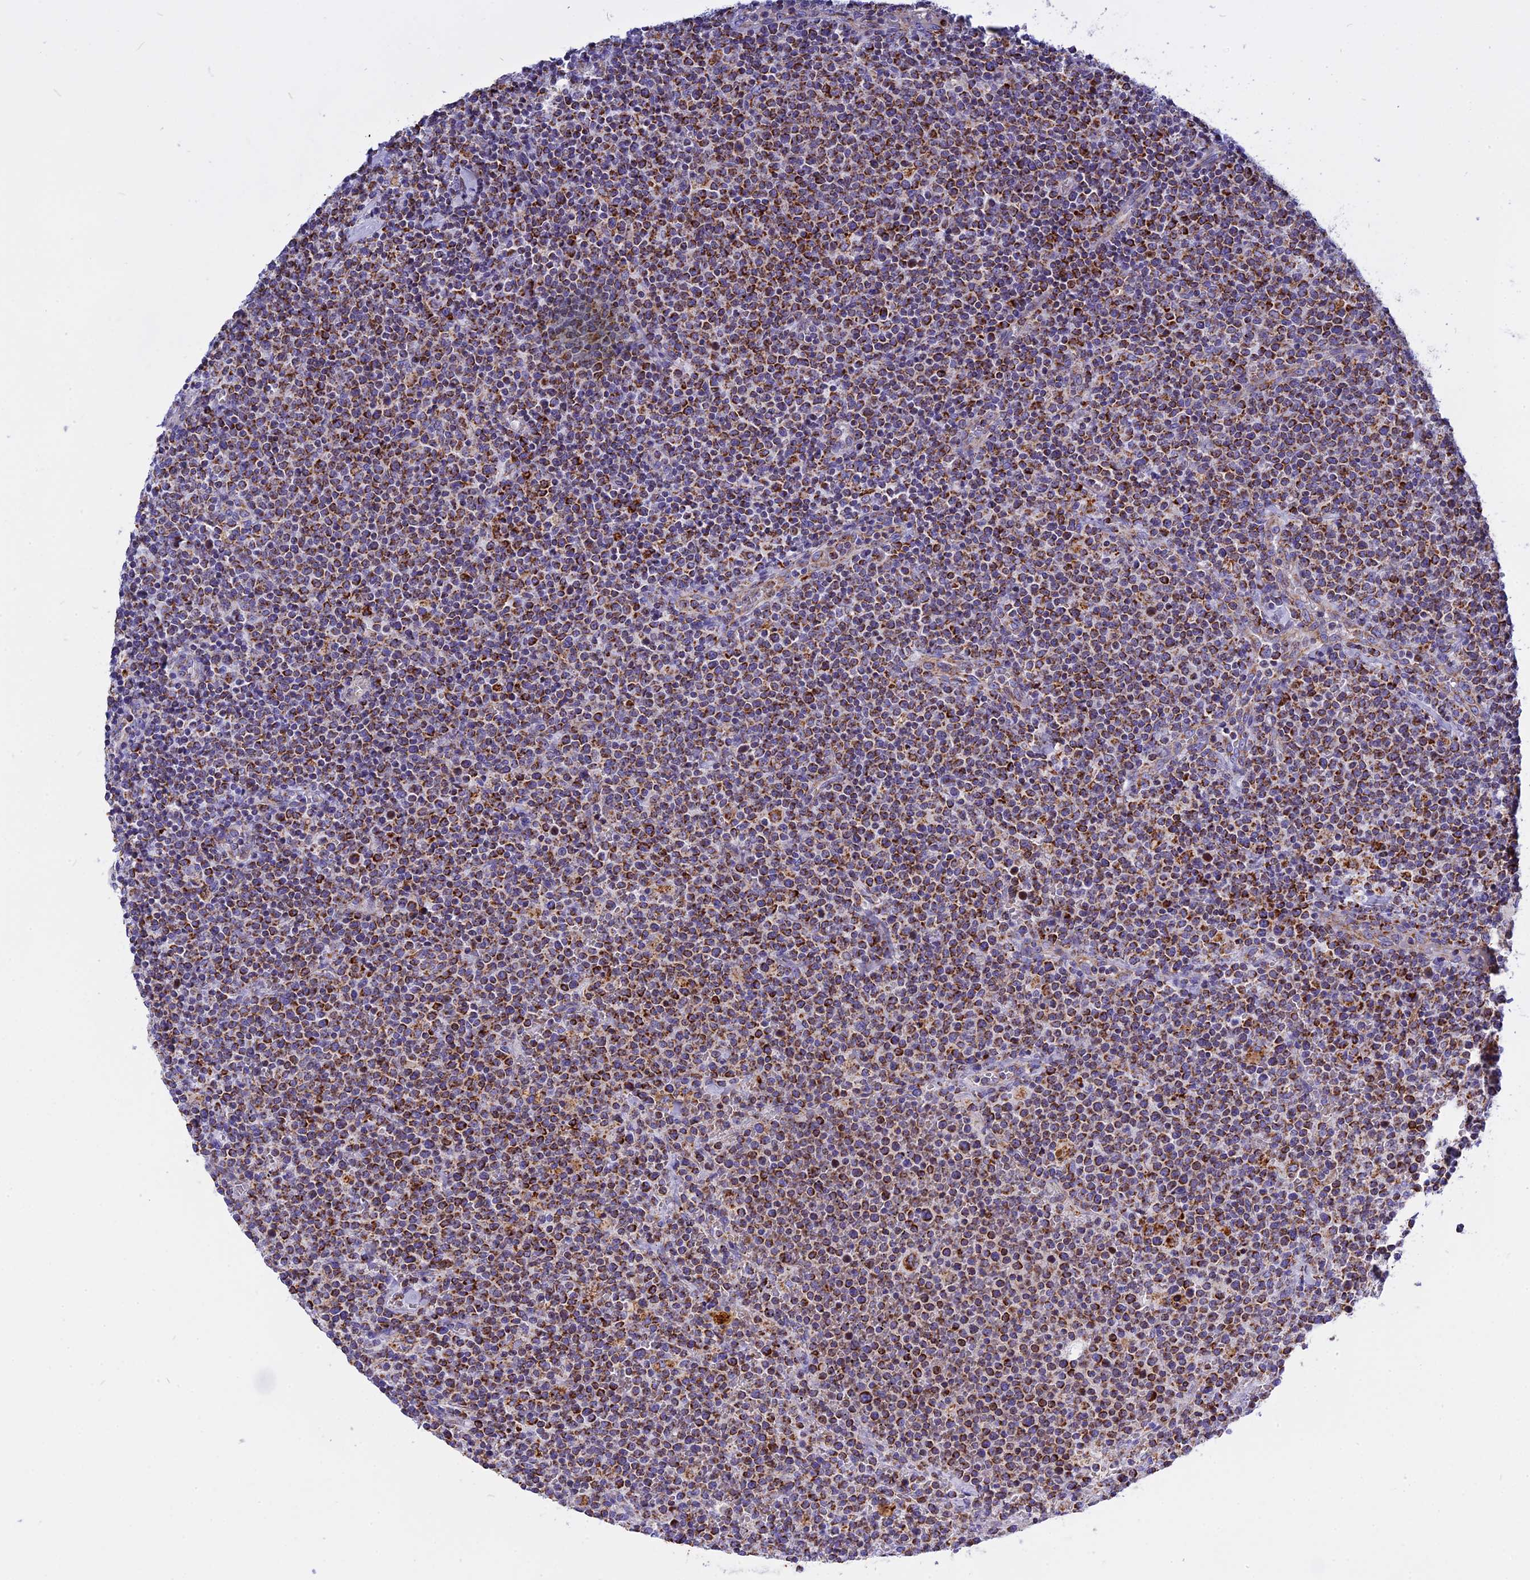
{"staining": {"intensity": "strong", "quantity": "25%-75%", "location": "cytoplasmic/membranous"}, "tissue": "lymphoma", "cell_type": "Tumor cells", "image_type": "cancer", "snomed": [{"axis": "morphology", "description": "Malignant lymphoma, non-Hodgkin's type, High grade"}, {"axis": "topography", "description": "Lymph node"}], "caption": "The micrograph displays staining of malignant lymphoma, non-Hodgkin's type (high-grade), revealing strong cytoplasmic/membranous protein staining (brown color) within tumor cells. The protein of interest is stained brown, and the nuclei are stained in blue (DAB IHC with brightfield microscopy, high magnification).", "gene": "VDAC2", "patient": {"sex": "male", "age": 61}}